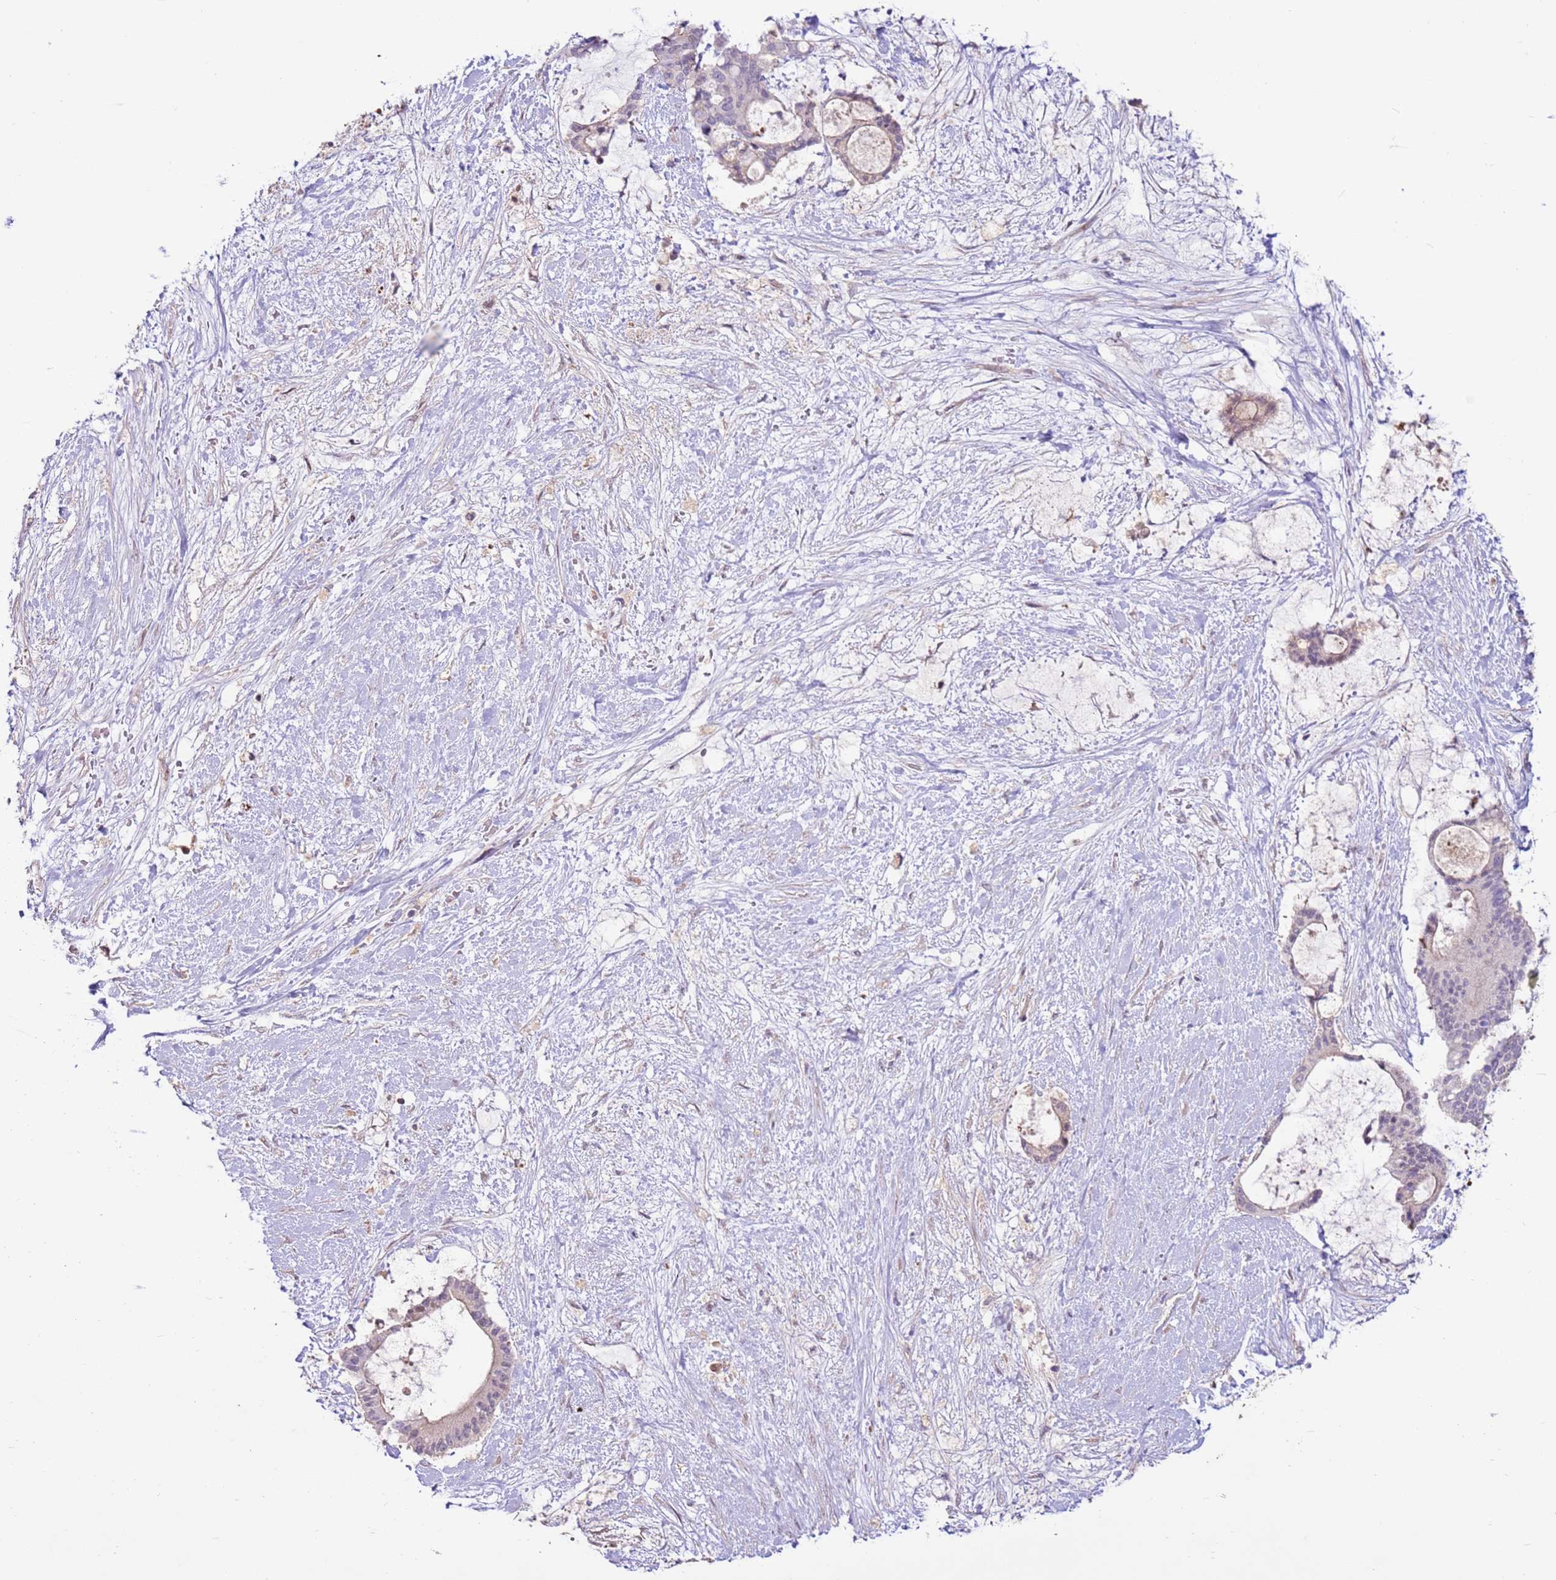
{"staining": {"intensity": "negative", "quantity": "none", "location": "none"}, "tissue": "liver cancer", "cell_type": "Tumor cells", "image_type": "cancer", "snomed": [{"axis": "morphology", "description": "Normal tissue, NOS"}, {"axis": "morphology", "description": "Cholangiocarcinoma"}, {"axis": "topography", "description": "Liver"}, {"axis": "topography", "description": "Peripheral nerve tissue"}], "caption": "Cholangiocarcinoma (liver) stained for a protein using immunohistochemistry (IHC) displays no expression tumor cells.", "gene": "LGI4", "patient": {"sex": "female", "age": 73}}